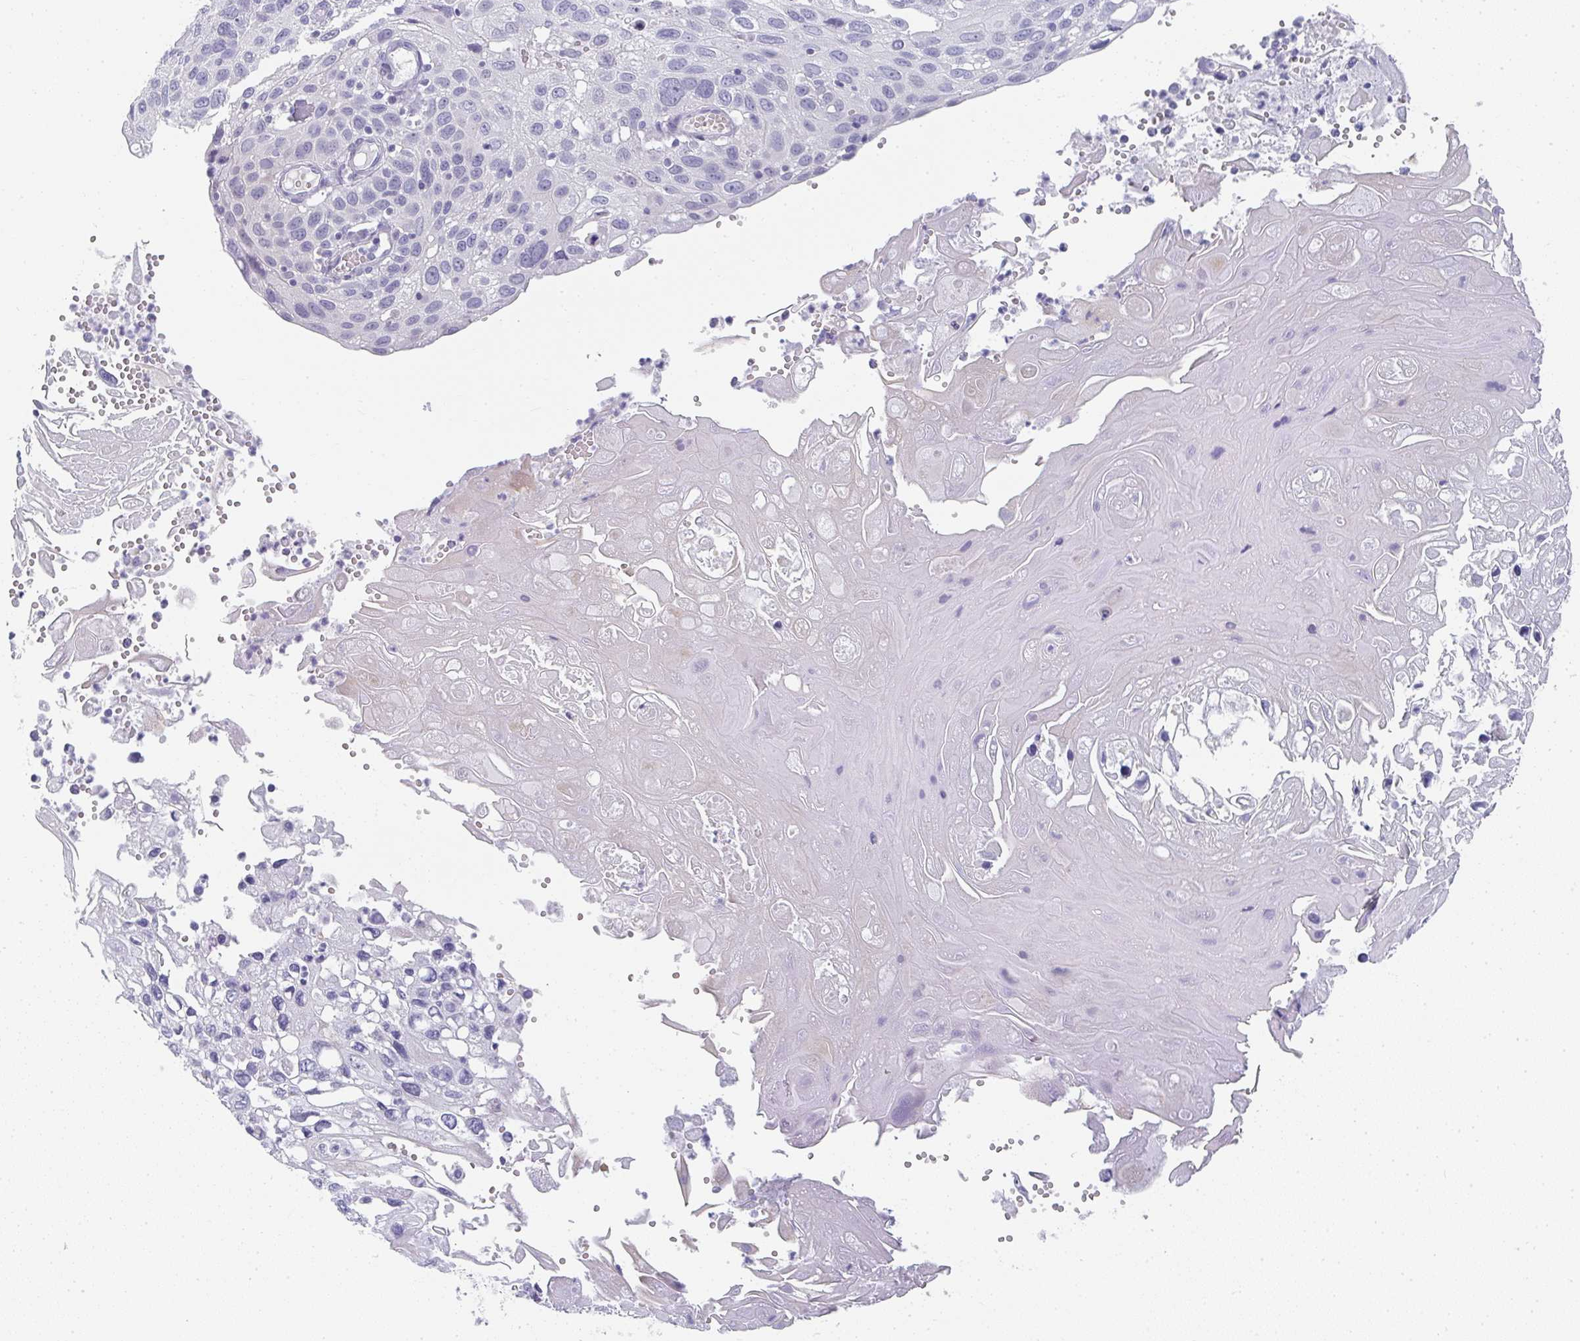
{"staining": {"intensity": "negative", "quantity": "none", "location": "none"}, "tissue": "cervical cancer", "cell_type": "Tumor cells", "image_type": "cancer", "snomed": [{"axis": "morphology", "description": "Squamous cell carcinoma, NOS"}, {"axis": "topography", "description": "Cervix"}], "caption": "DAB immunohistochemical staining of squamous cell carcinoma (cervical) reveals no significant expression in tumor cells.", "gene": "NEU2", "patient": {"sex": "female", "age": 70}}